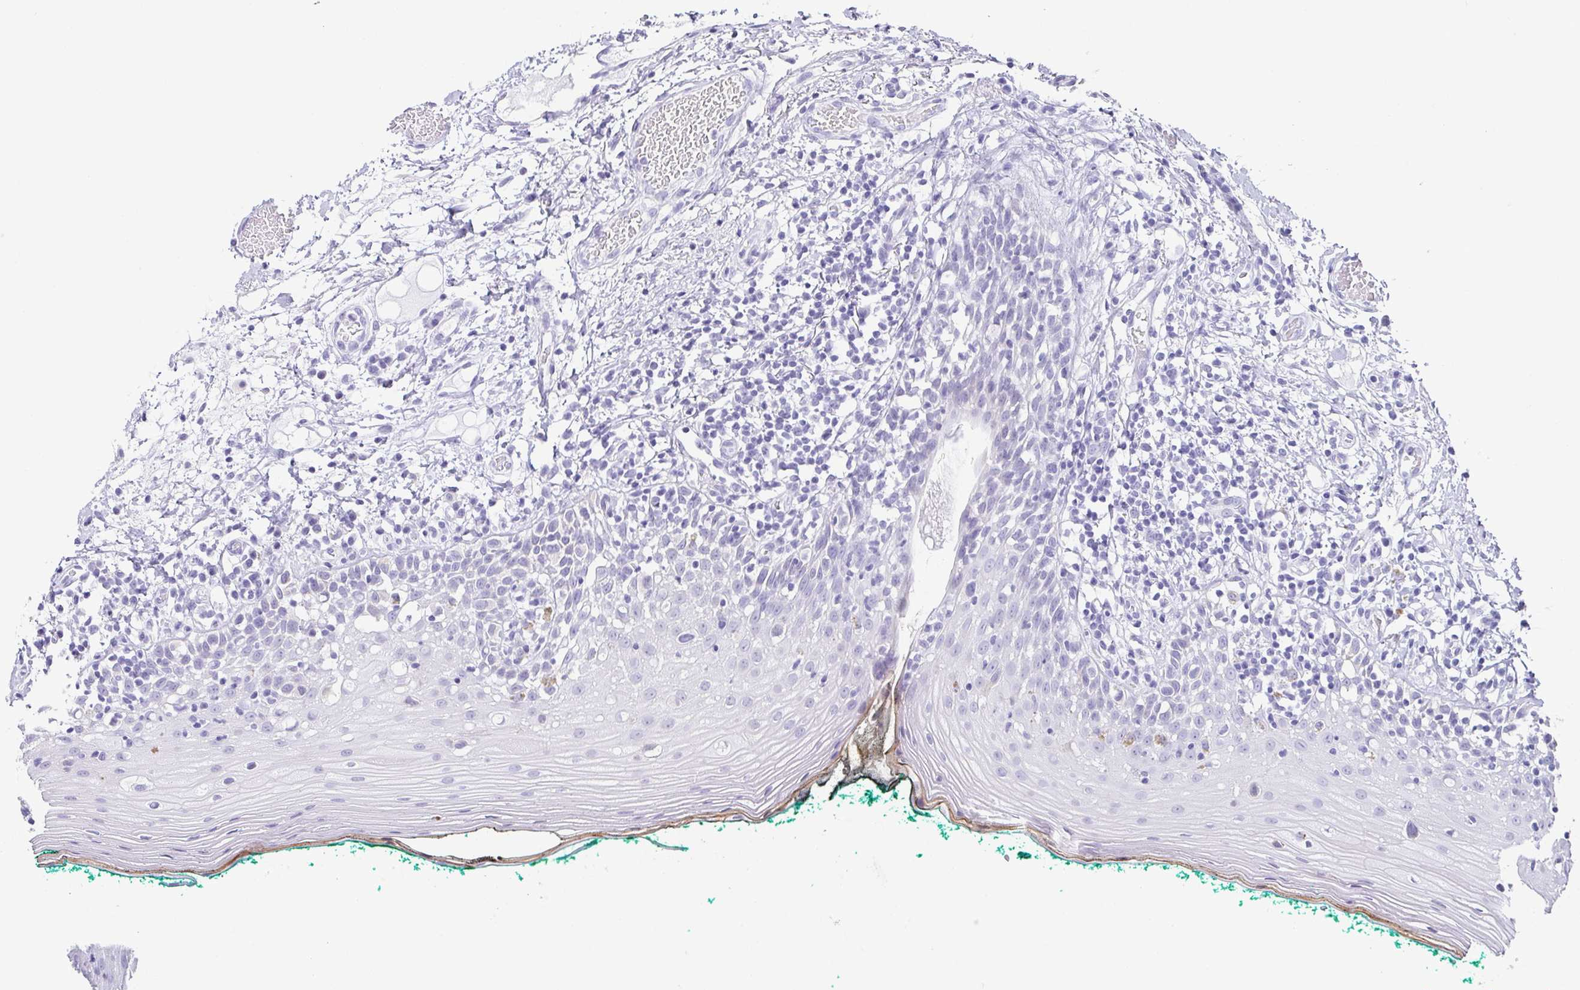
{"staining": {"intensity": "negative", "quantity": "none", "location": "none"}, "tissue": "oral mucosa", "cell_type": "Squamous epithelial cells", "image_type": "normal", "snomed": [{"axis": "morphology", "description": "Normal tissue, NOS"}, {"axis": "topography", "description": "Oral tissue"}], "caption": "Protein analysis of normal oral mucosa exhibits no significant expression in squamous epithelial cells. (Immunohistochemistry, brightfield microscopy, high magnification).", "gene": "ESX1", "patient": {"sex": "female", "age": 83}}